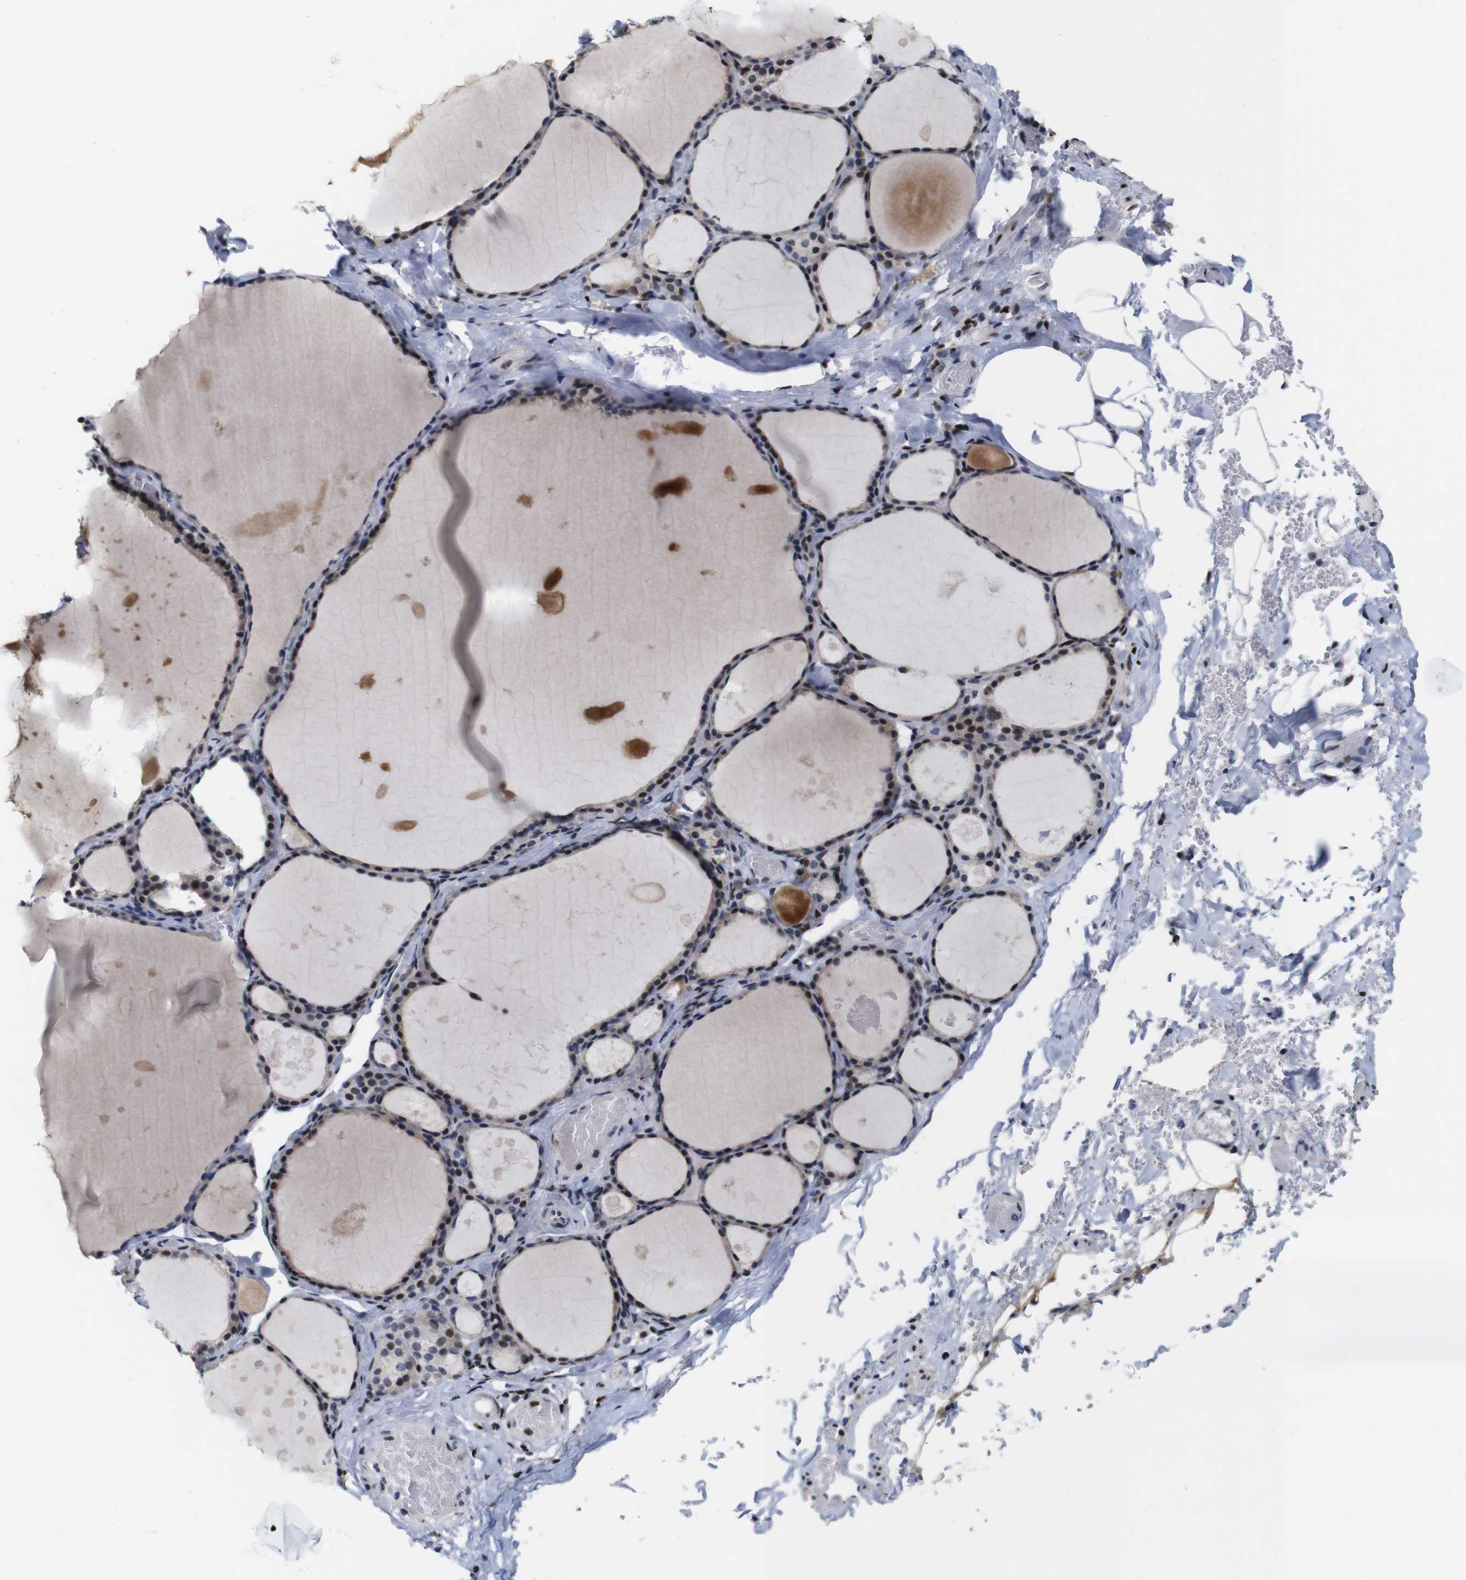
{"staining": {"intensity": "weak", "quantity": "25%-75%", "location": "cytoplasmic/membranous,nuclear"}, "tissue": "thyroid gland", "cell_type": "Glandular cells", "image_type": "normal", "snomed": [{"axis": "morphology", "description": "Normal tissue, NOS"}, {"axis": "topography", "description": "Thyroid gland"}], "caption": "Immunohistochemical staining of unremarkable thyroid gland displays low levels of weak cytoplasmic/membranous,nuclear staining in about 25%-75% of glandular cells.", "gene": "GATA6", "patient": {"sex": "male", "age": 56}}